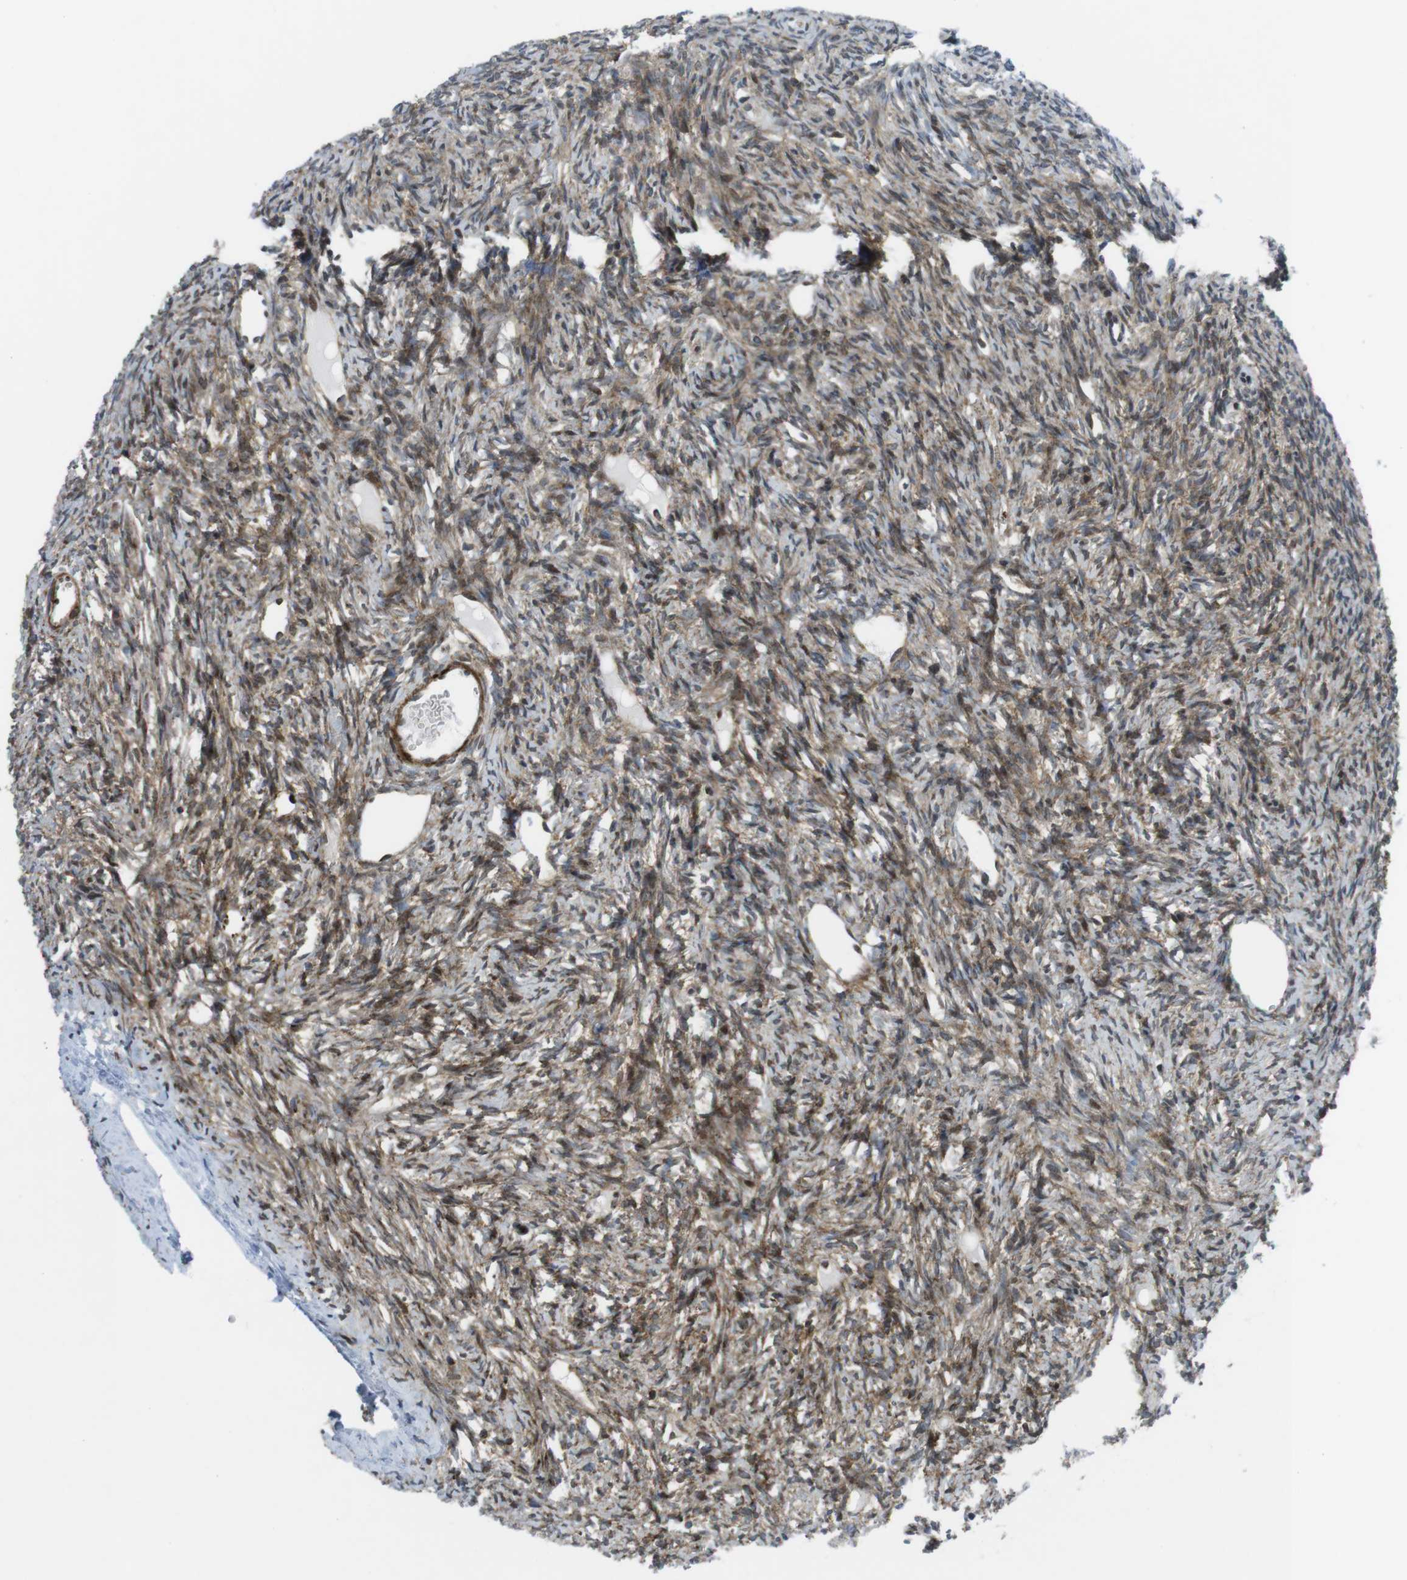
{"staining": {"intensity": "strong", "quantity": ">75%", "location": "cytoplasmic/membranous"}, "tissue": "ovary", "cell_type": "Follicle cells", "image_type": "normal", "snomed": [{"axis": "morphology", "description": "Normal tissue, NOS"}, {"axis": "topography", "description": "Ovary"}], "caption": "Brown immunohistochemical staining in benign ovary demonstrates strong cytoplasmic/membranous staining in about >75% of follicle cells. Using DAB (3,3'-diaminobenzidine) (brown) and hematoxylin (blue) stains, captured at high magnification using brightfield microscopy.", "gene": "CUL7", "patient": {"sex": "female", "age": 33}}